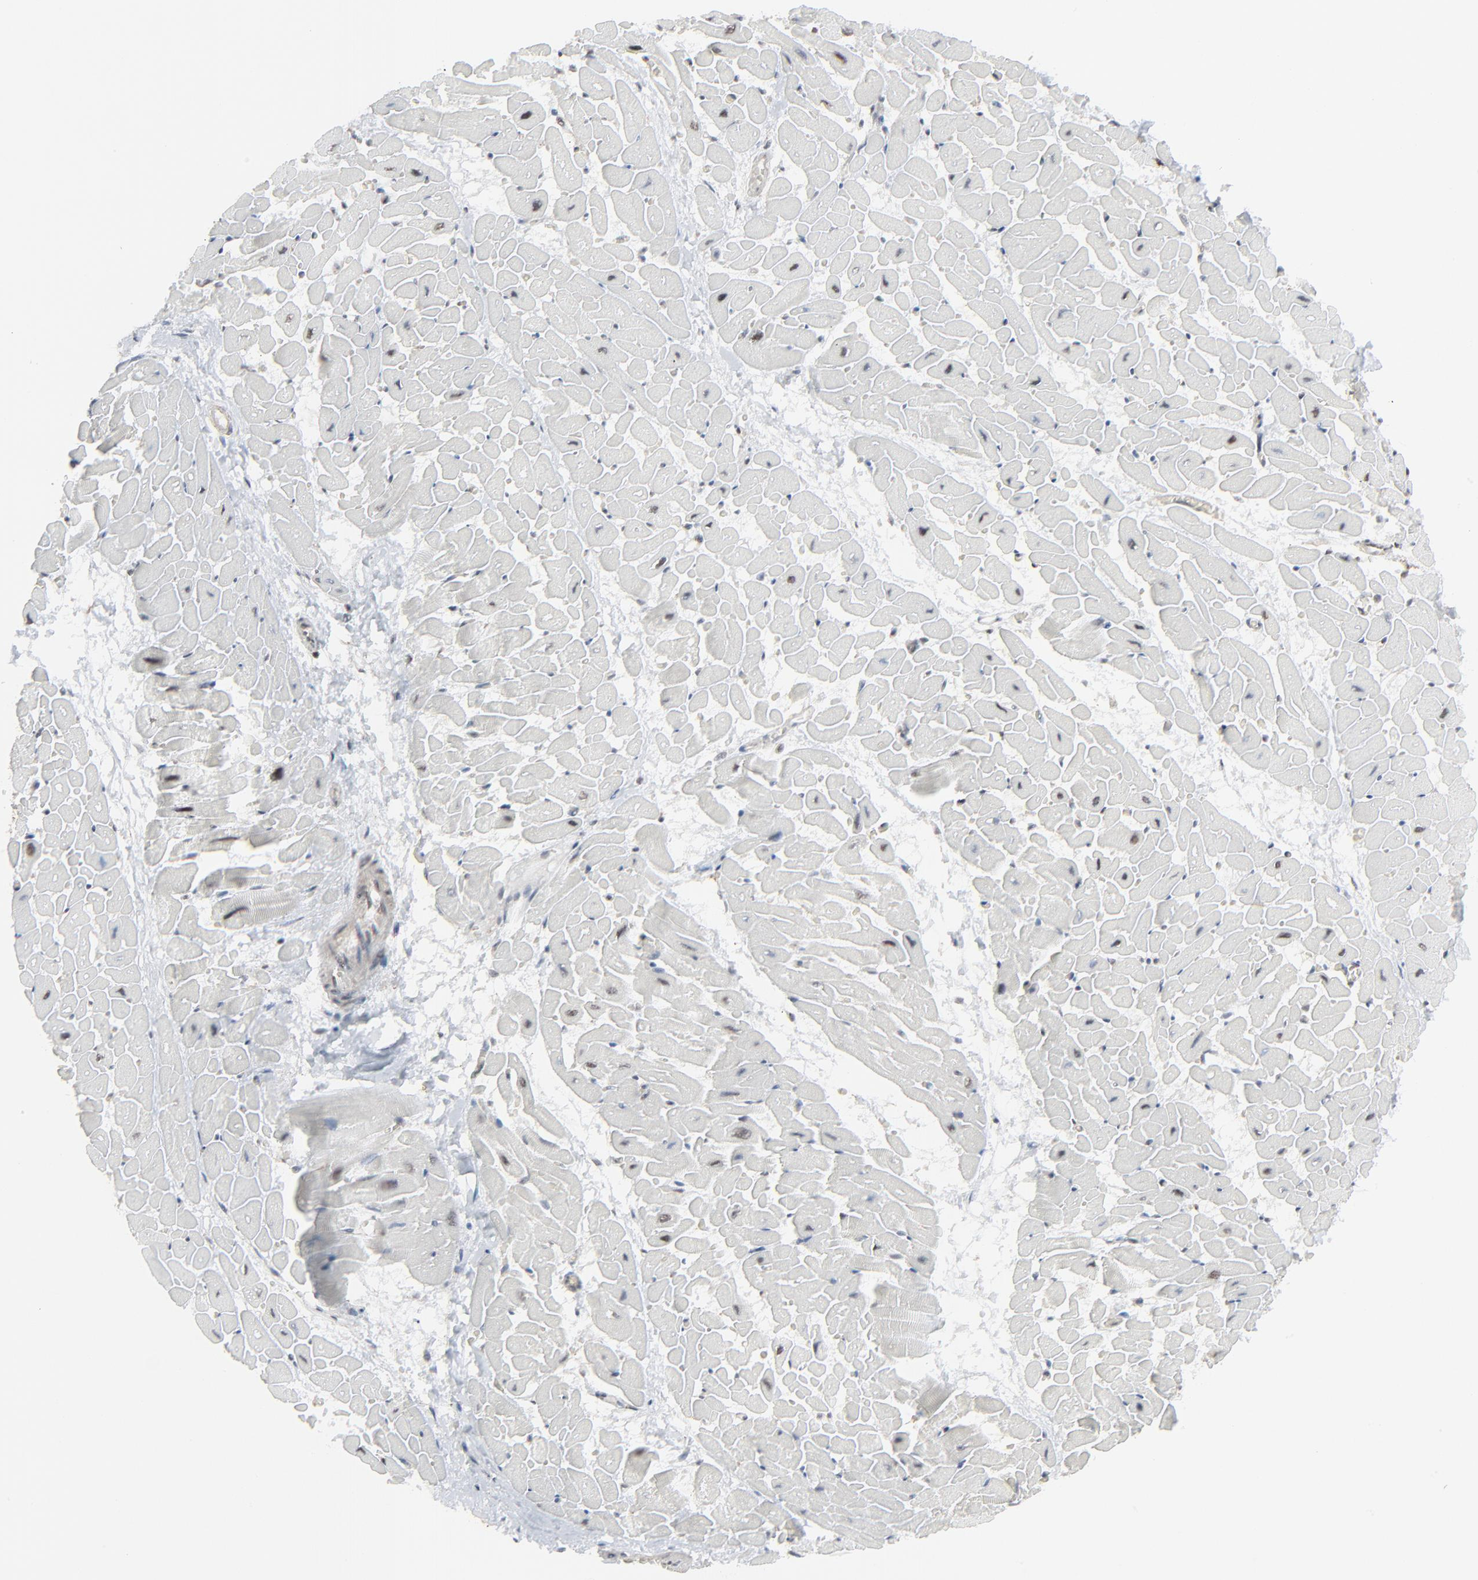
{"staining": {"intensity": "weak", "quantity": "<25%", "location": "nuclear"}, "tissue": "heart muscle", "cell_type": "Cardiomyocytes", "image_type": "normal", "snomed": [{"axis": "morphology", "description": "Normal tissue, NOS"}, {"axis": "topography", "description": "Heart"}], "caption": "An image of heart muscle stained for a protein displays no brown staining in cardiomyocytes.", "gene": "FBXO28", "patient": {"sex": "male", "age": 45}}